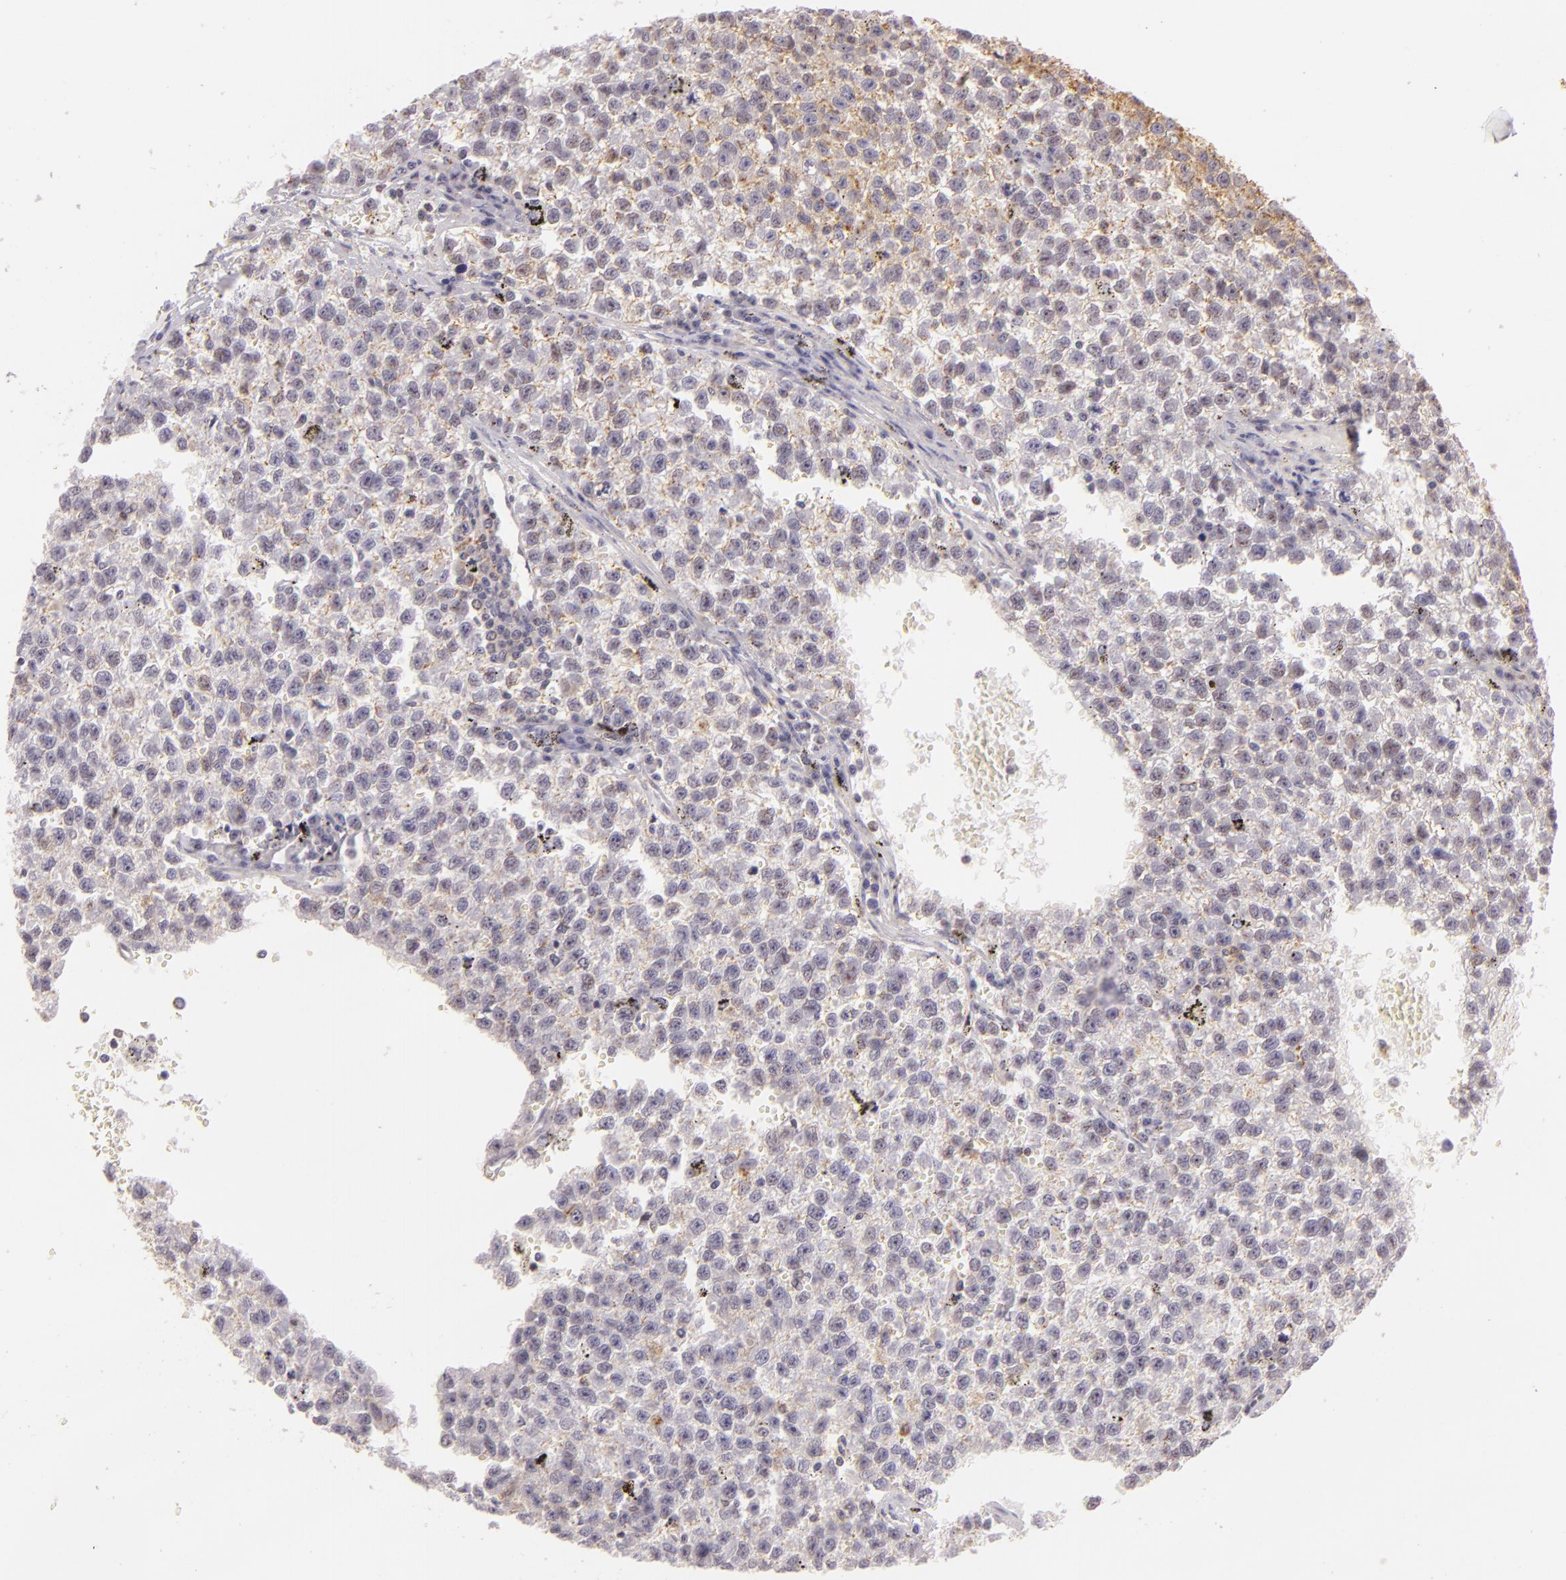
{"staining": {"intensity": "weak", "quantity": "25%-75%", "location": "cytoplasmic/membranous"}, "tissue": "testis cancer", "cell_type": "Tumor cells", "image_type": "cancer", "snomed": [{"axis": "morphology", "description": "Seminoma, NOS"}, {"axis": "topography", "description": "Testis"}], "caption": "About 25%-75% of tumor cells in testis cancer exhibit weak cytoplasmic/membranous protein staining as visualized by brown immunohistochemical staining.", "gene": "IMPDH1", "patient": {"sex": "male", "age": 35}}